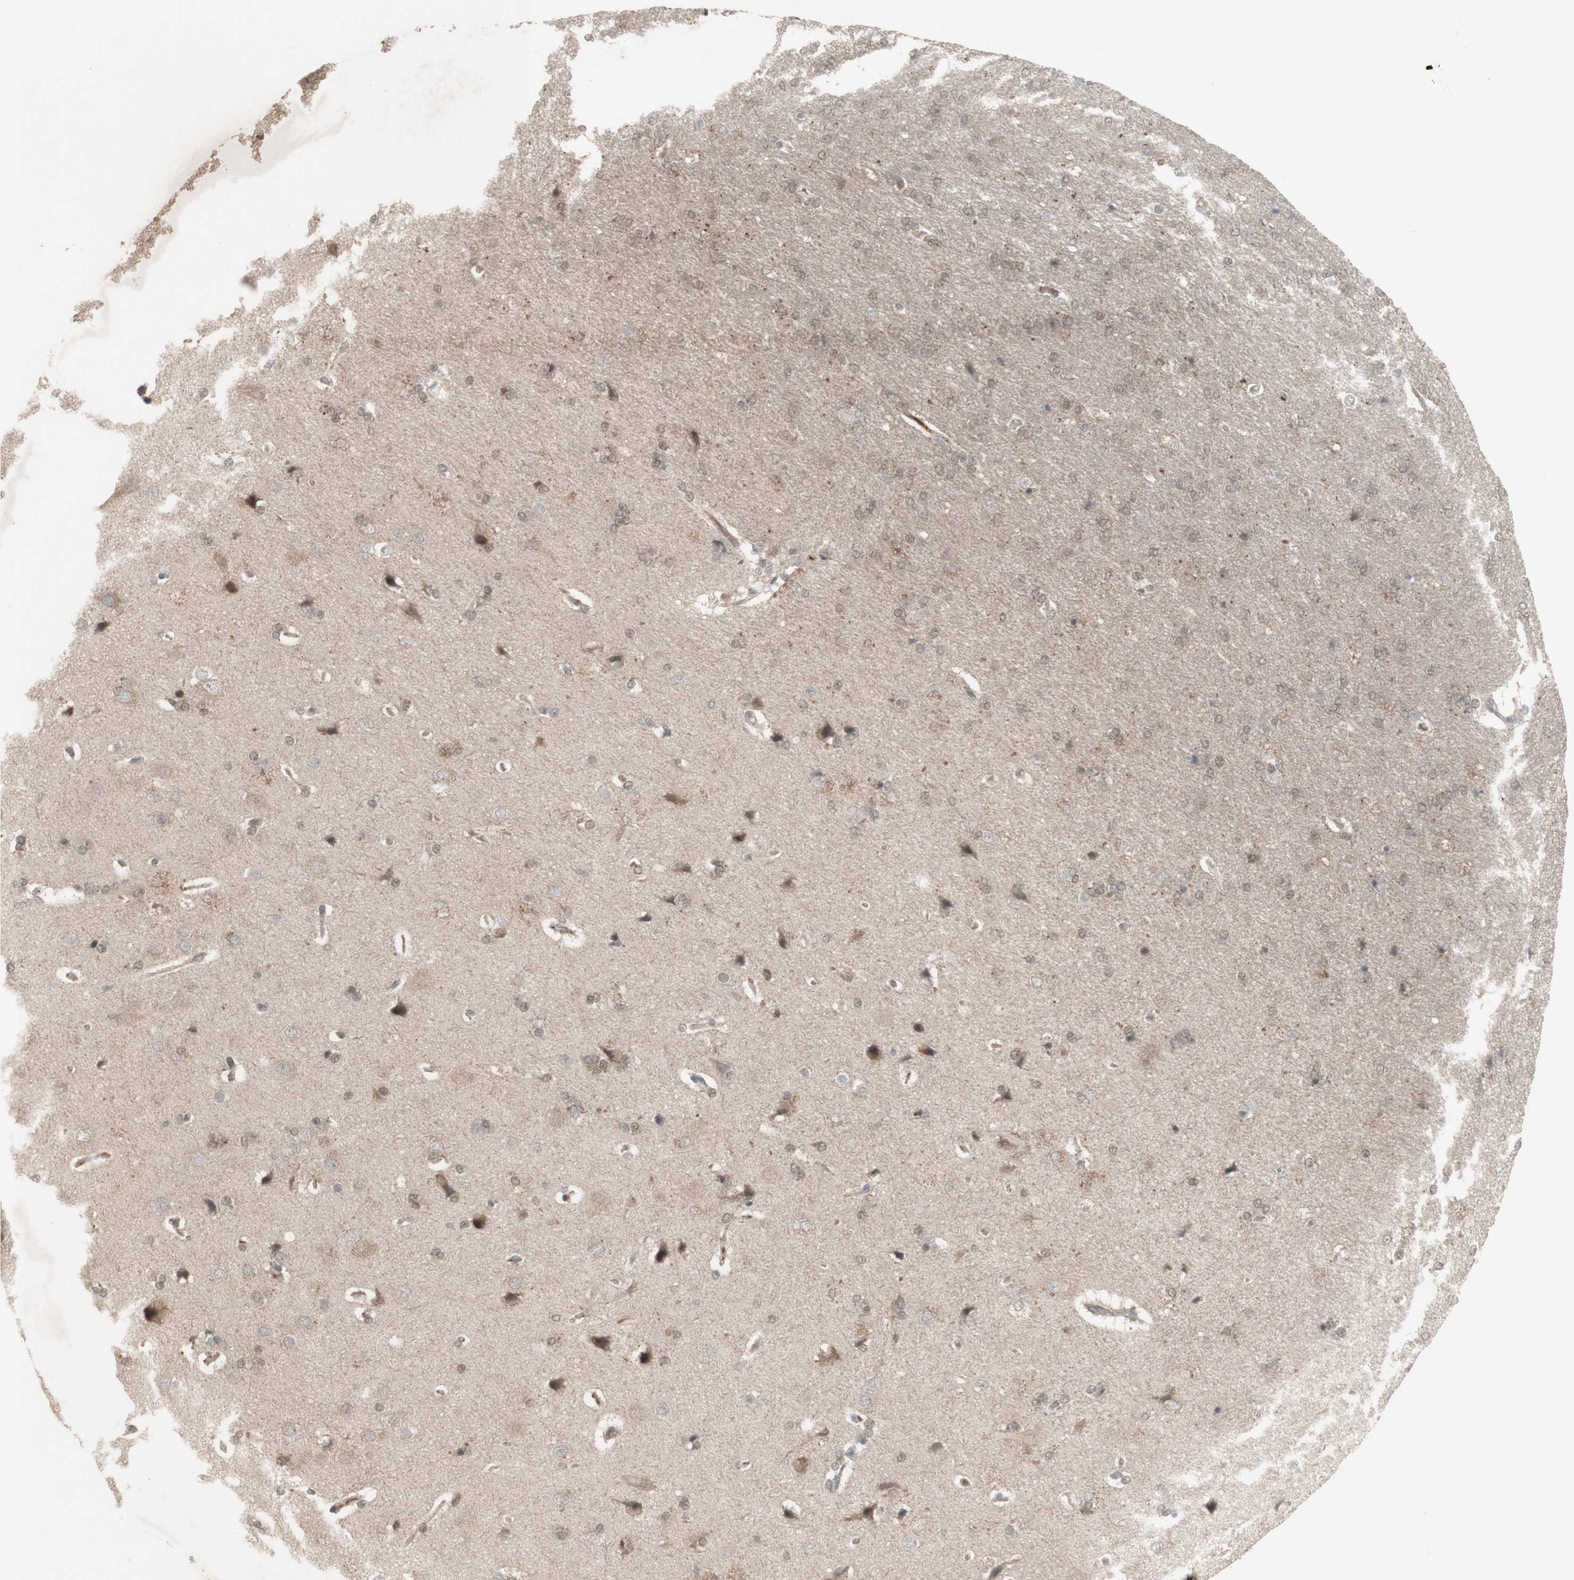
{"staining": {"intensity": "weak", "quantity": "<25%", "location": "cytoplasmic/membranous"}, "tissue": "cerebral cortex", "cell_type": "Endothelial cells", "image_type": "normal", "snomed": [{"axis": "morphology", "description": "Normal tissue, NOS"}, {"axis": "topography", "description": "Cerebral cortex"}], "caption": "High magnification brightfield microscopy of benign cerebral cortex stained with DAB (brown) and counterstained with hematoxylin (blue): endothelial cells show no significant staining.", "gene": "MSH6", "patient": {"sex": "male", "age": 62}}